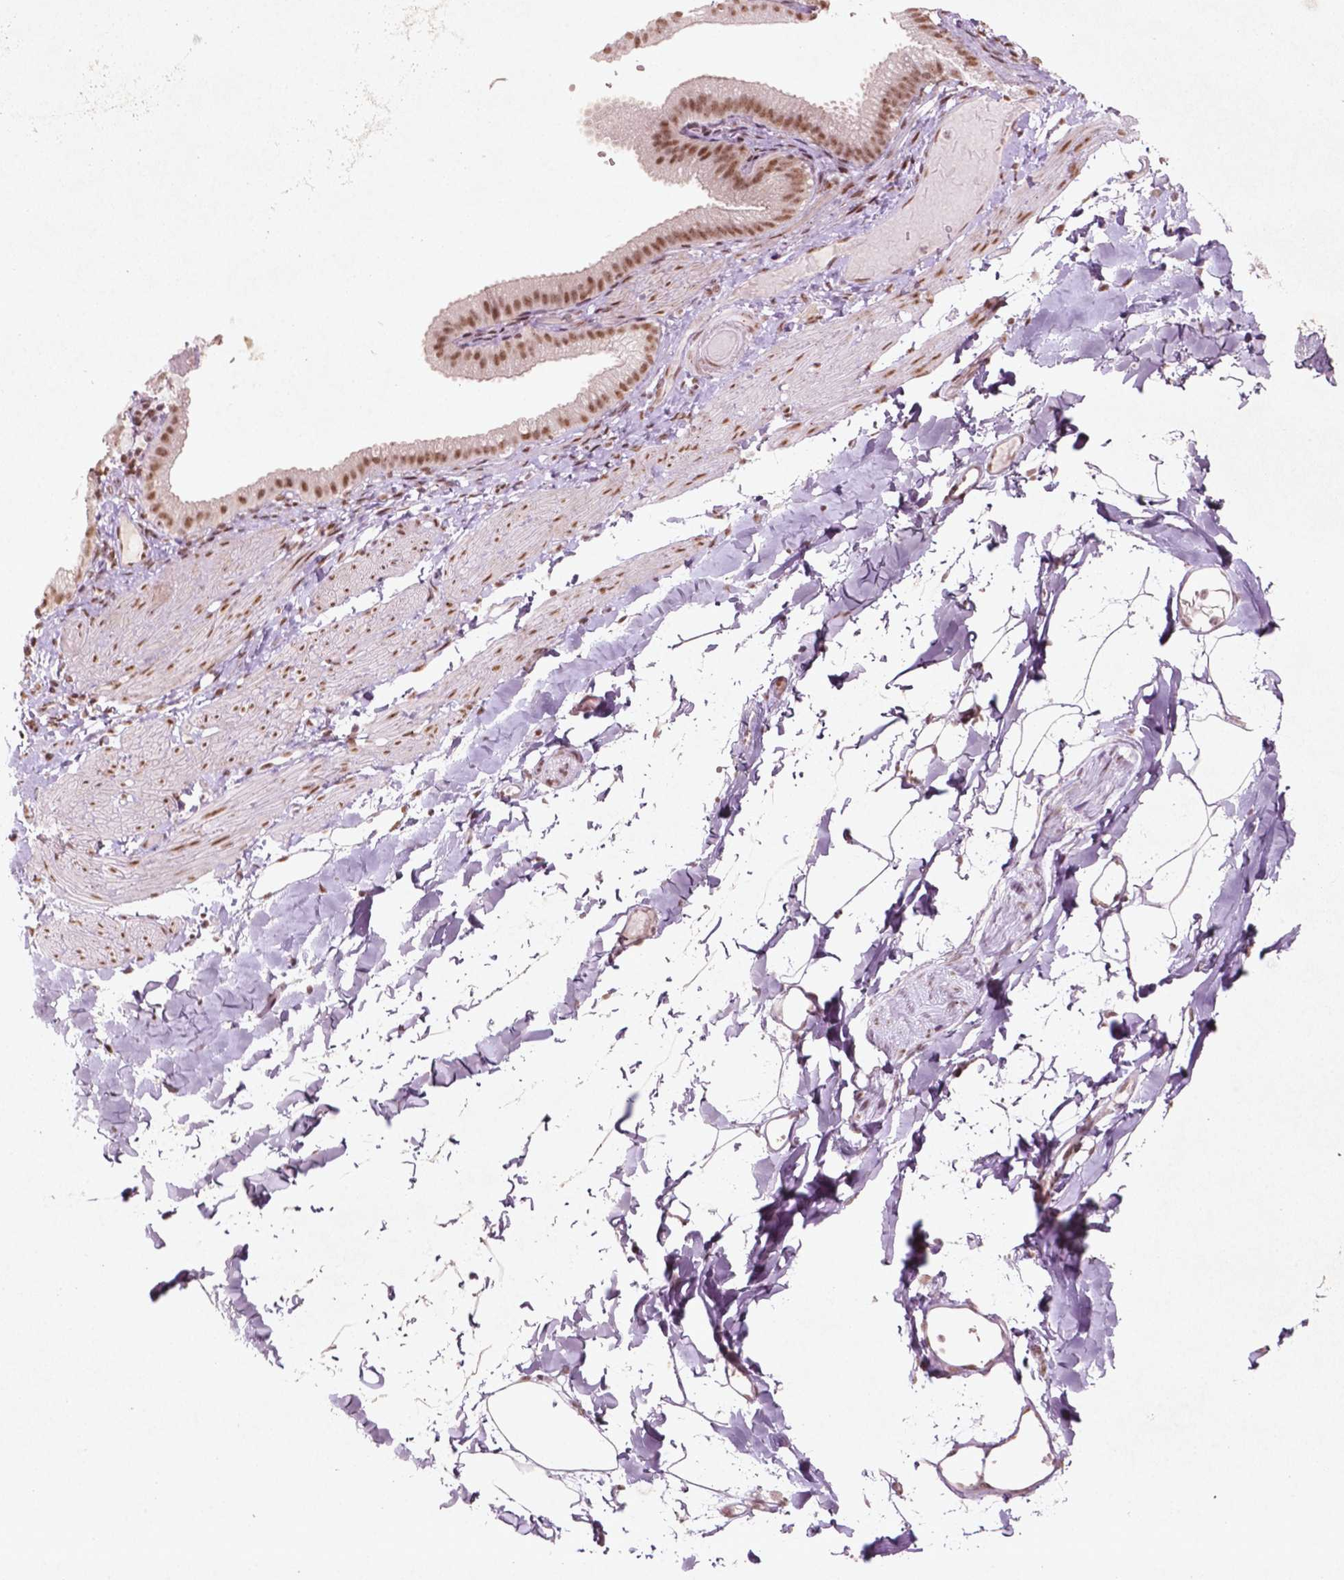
{"staining": {"intensity": "moderate", "quantity": ">75%", "location": "nuclear"}, "tissue": "adipose tissue", "cell_type": "Adipocytes", "image_type": "normal", "snomed": [{"axis": "morphology", "description": "Normal tissue, NOS"}, {"axis": "topography", "description": "Gallbladder"}, {"axis": "topography", "description": "Peripheral nerve tissue"}], "caption": "High-power microscopy captured an immunohistochemistry (IHC) micrograph of unremarkable adipose tissue, revealing moderate nuclear expression in approximately >75% of adipocytes.", "gene": "HMG20B", "patient": {"sex": "female", "age": 45}}